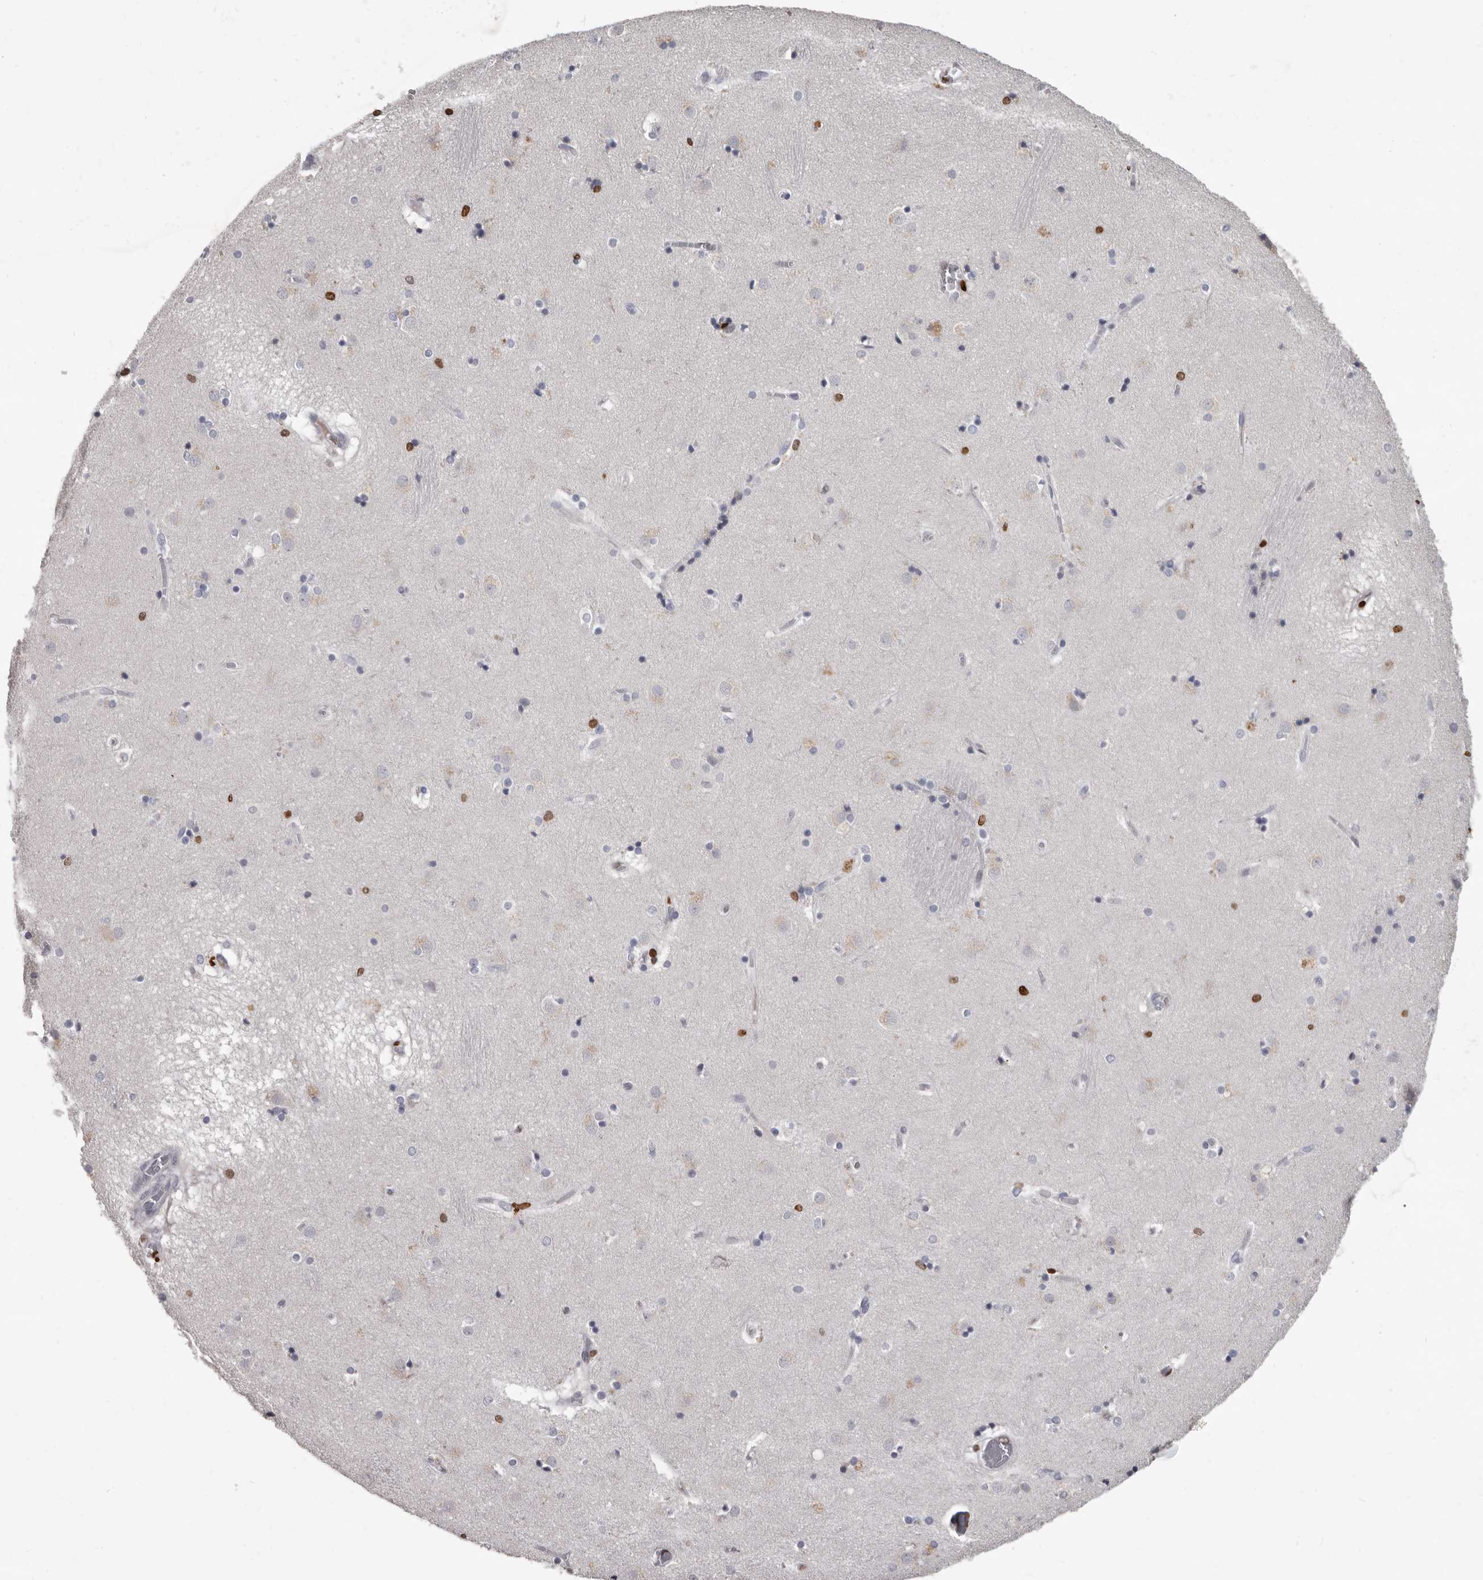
{"staining": {"intensity": "moderate", "quantity": "<25%", "location": "nuclear"}, "tissue": "caudate", "cell_type": "Glial cells", "image_type": "normal", "snomed": [{"axis": "morphology", "description": "Normal tissue, NOS"}, {"axis": "topography", "description": "Lateral ventricle wall"}], "caption": "Immunohistochemical staining of benign human caudate reveals moderate nuclear protein staining in approximately <25% of glial cells. Using DAB (3,3'-diaminobenzidine) (brown) and hematoxylin (blue) stains, captured at high magnification using brightfield microscopy.", "gene": "AHR", "patient": {"sex": "male", "age": 70}}